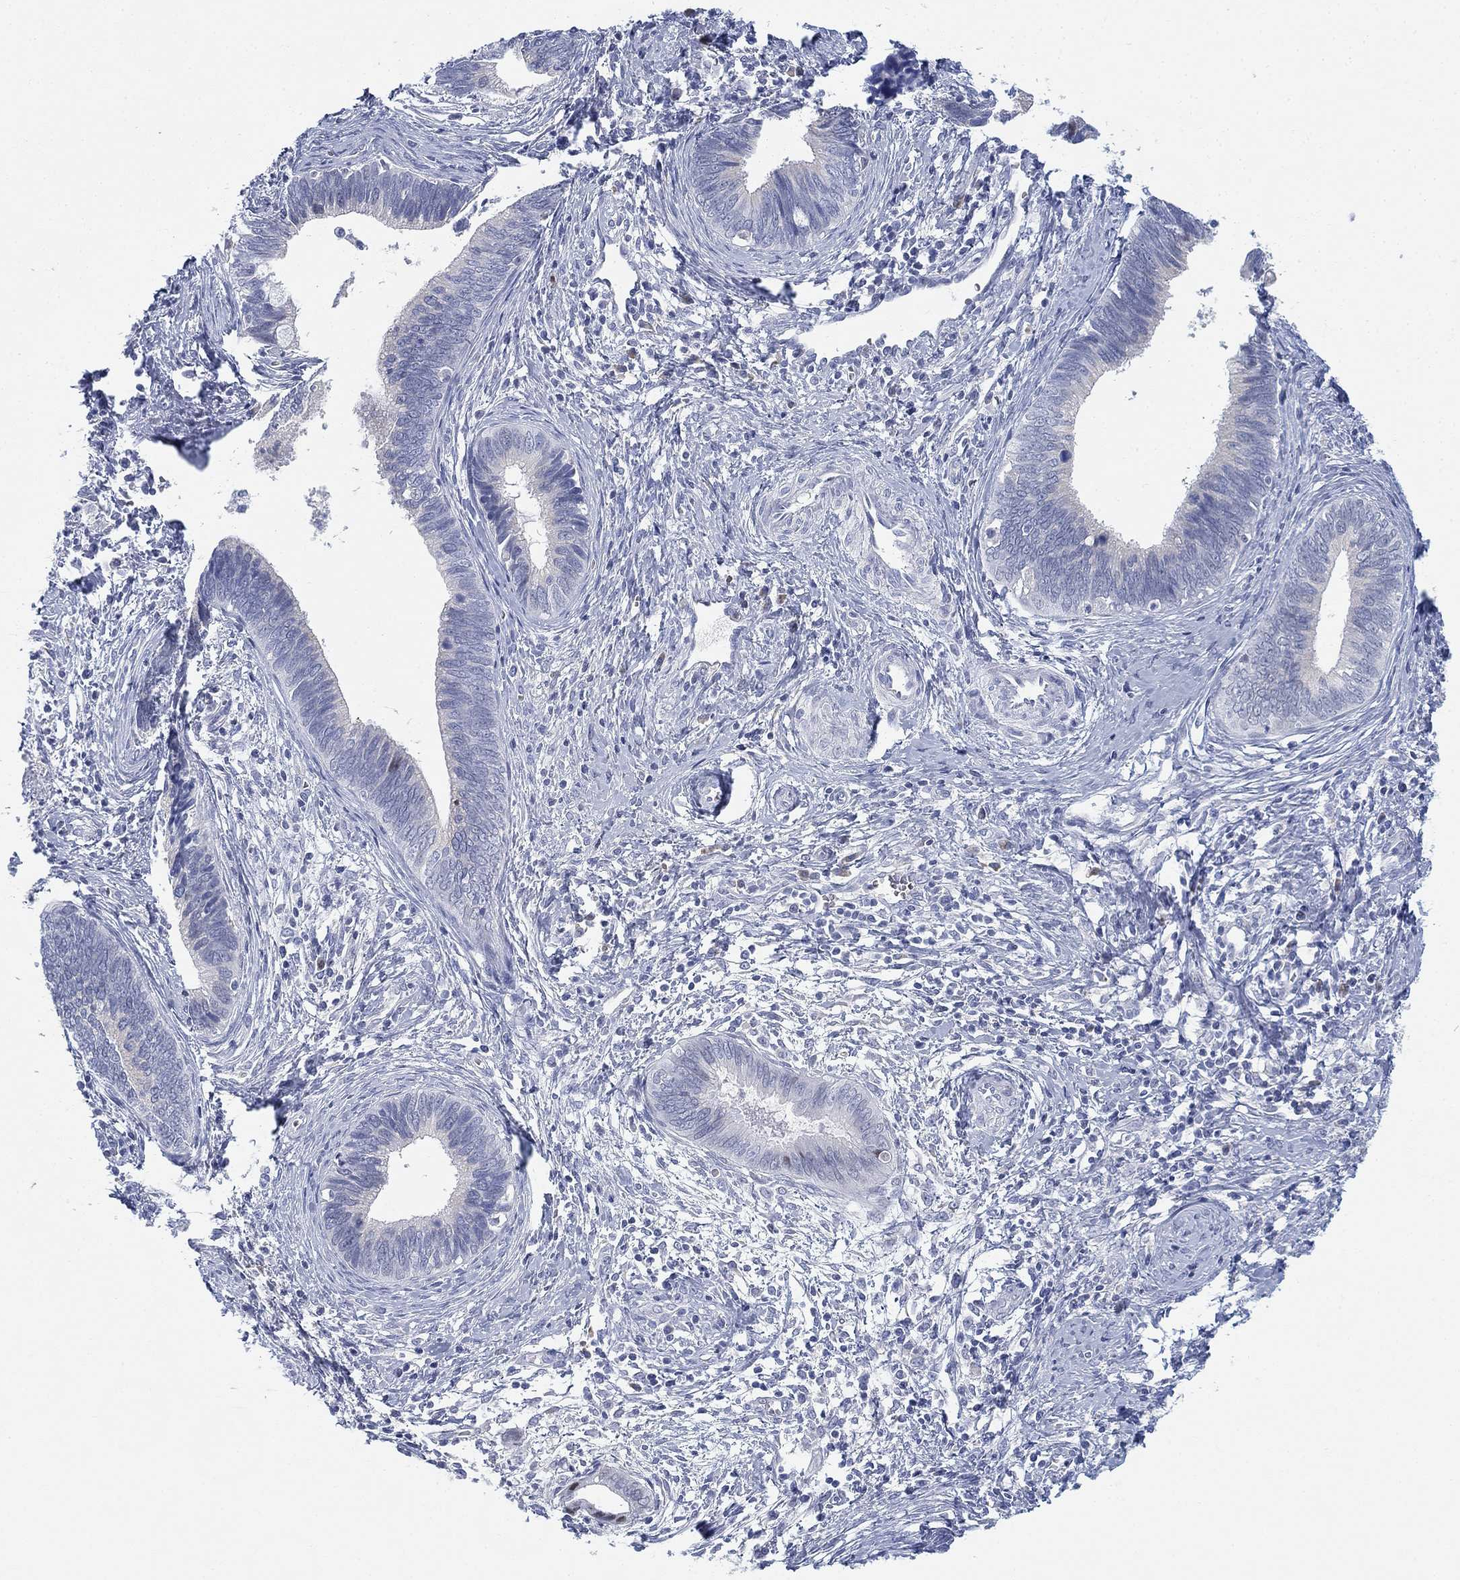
{"staining": {"intensity": "negative", "quantity": "none", "location": "none"}, "tissue": "cervical cancer", "cell_type": "Tumor cells", "image_type": "cancer", "snomed": [{"axis": "morphology", "description": "Adenocarcinoma, NOS"}, {"axis": "topography", "description": "Cervix"}], "caption": "Tumor cells show no significant protein positivity in adenocarcinoma (cervical).", "gene": "GCNA", "patient": {"sex": "female", "age": 42}}